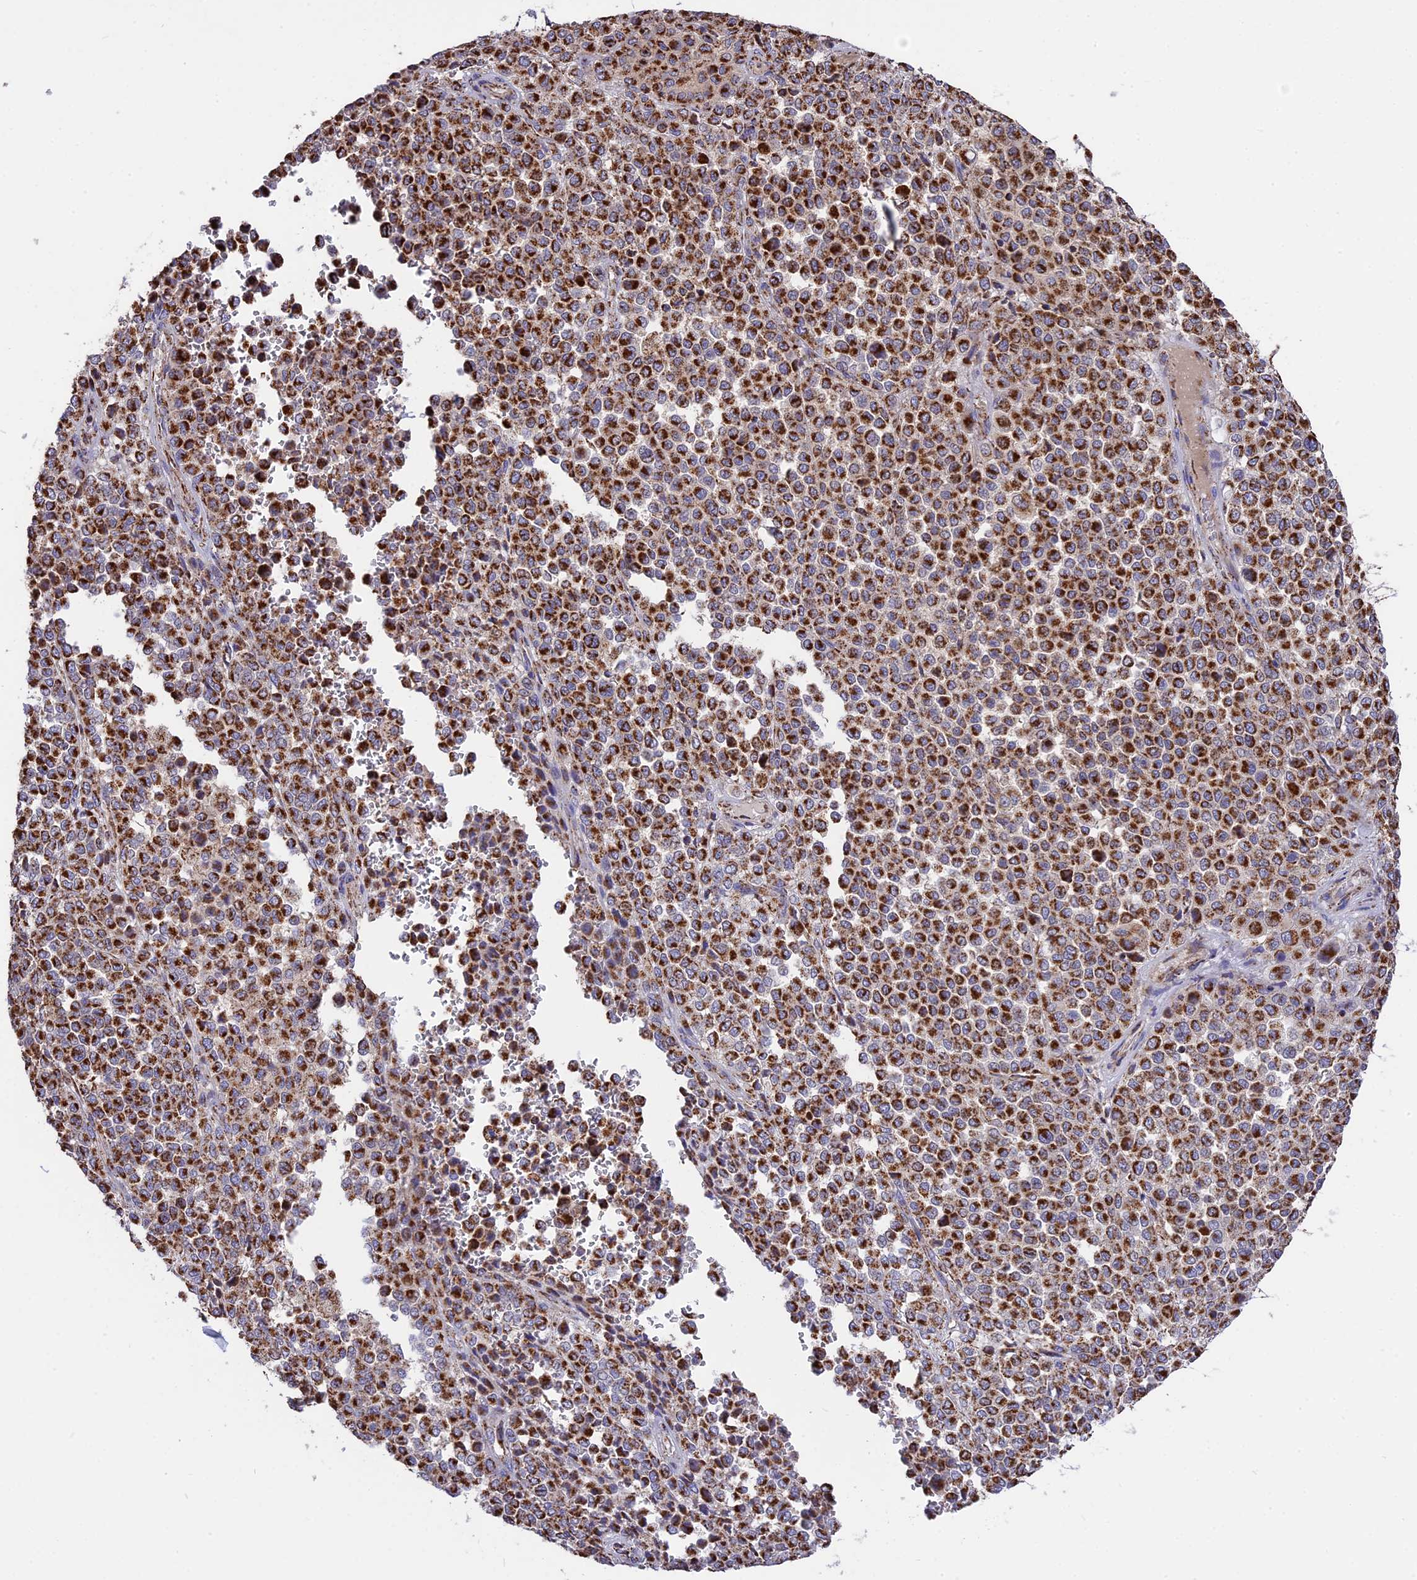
{"staining": {"intensity": "strong", "quantity": ">75%", "location": "cytoplasmic/membranous"}, "tissue": "melanoma", "cell_type": "Tumor cells", "image_type": "cancer", "snomed": [{"axis": "morphology", "description": "Malignant melanoma, Metastatic site"}, {"axis": "topography", "description": "Pancreas"}], "caption": "Immunohistochemical staining of human melanoma shows high levels of strong cytoplasmic/membranous protein positivity in about >75% of tumor cells.", "gene": "TTC4", "patient": {"sex": "female", "age": 30}}